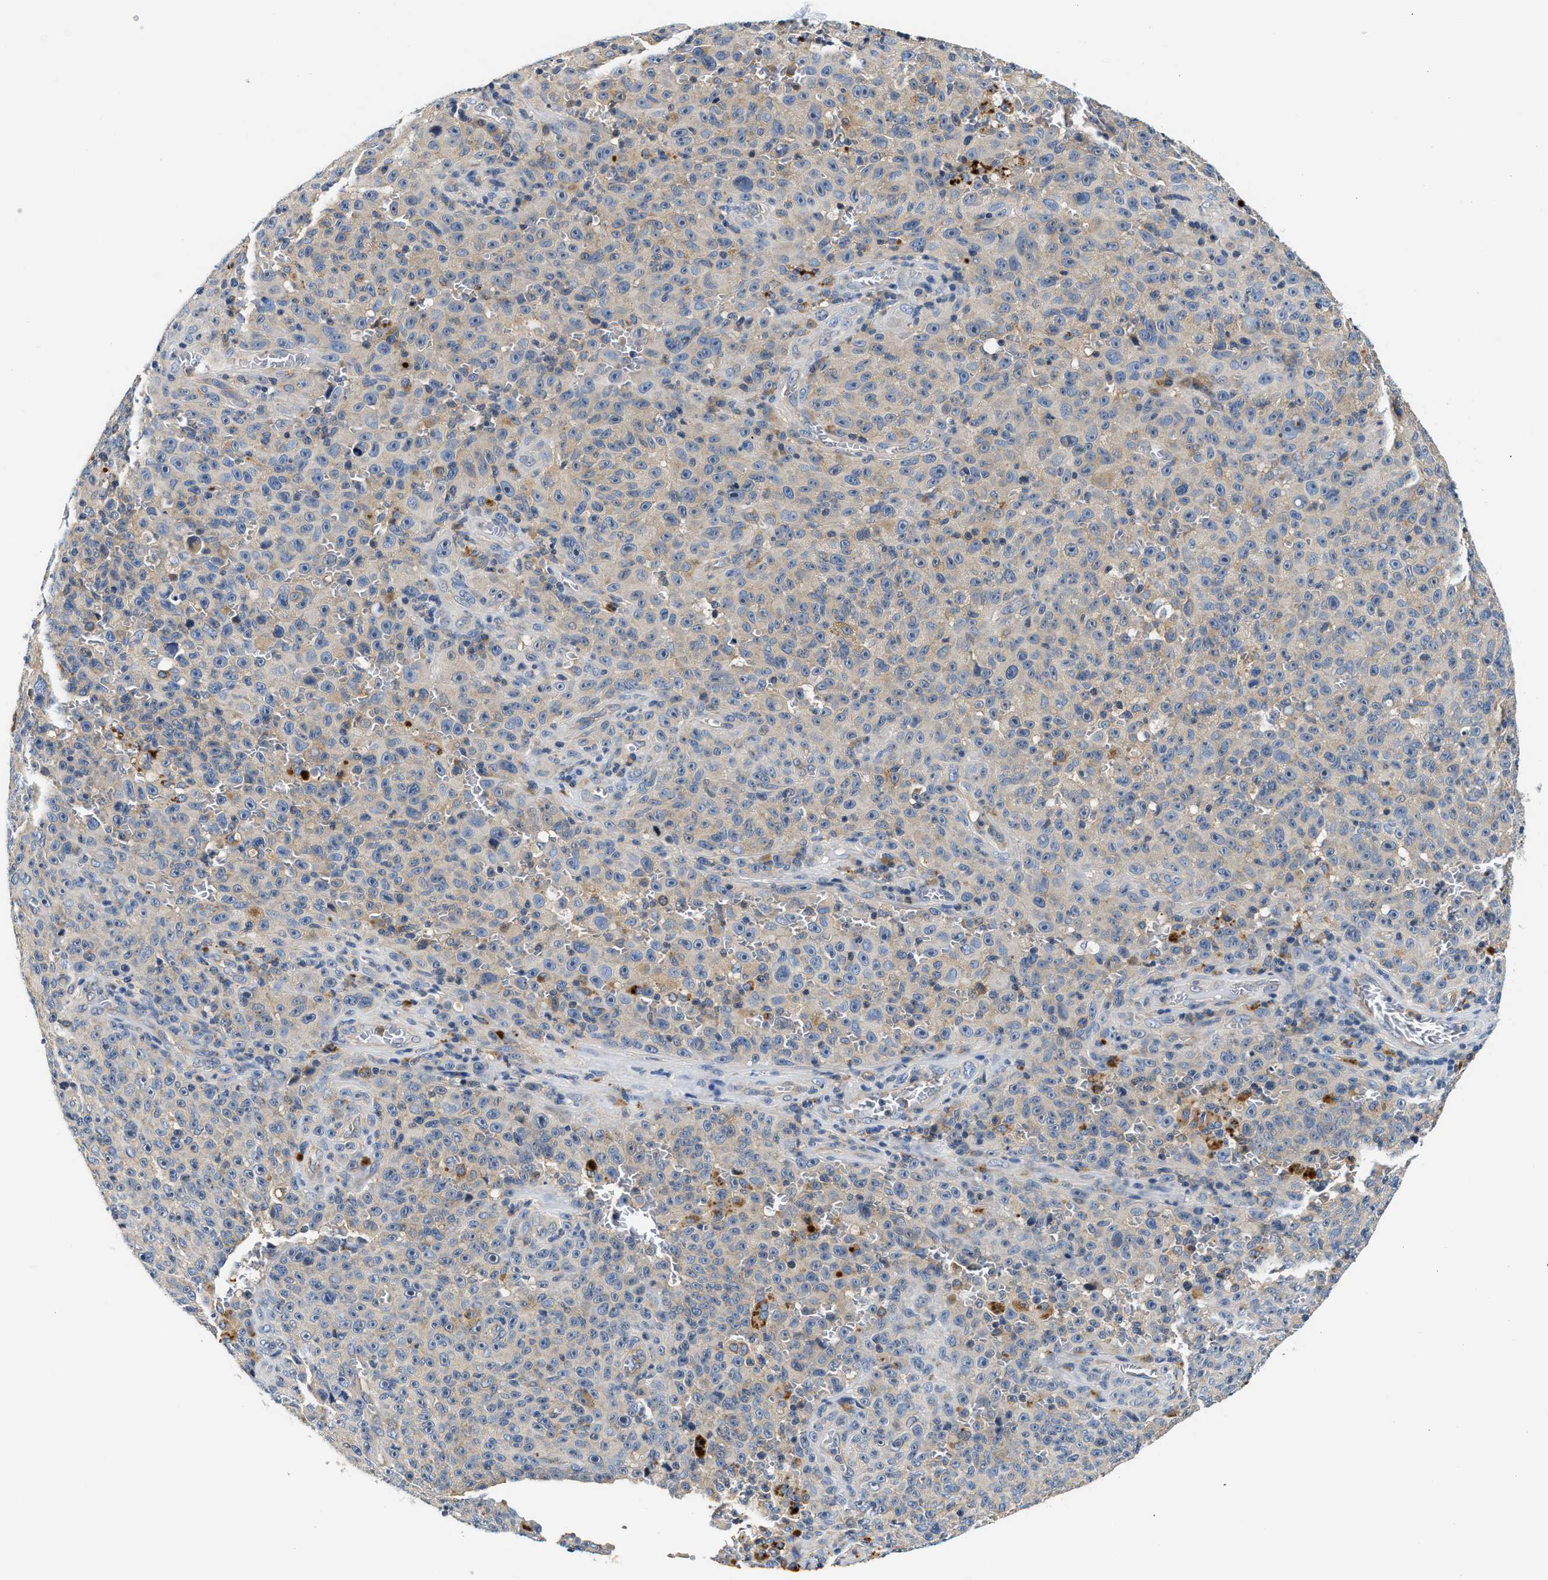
{"staining": {"intensity": "negative", "quantity": "none", "location": "none"}, "tissue": "melanoma", "cell_type": "Tumor cells", "image_type": "cancer", "snomed": [{"axis": "morphology", "description": "Malignant melanoma, NOS"}, {"axis": "topography", "description": "Skin"}], "caption": "This is an immunohistochemistry image of human melanoma. There is no expression in tumor cells.", "gene": "FAM185A", "patient": {"sex": "female", "age": 82}}